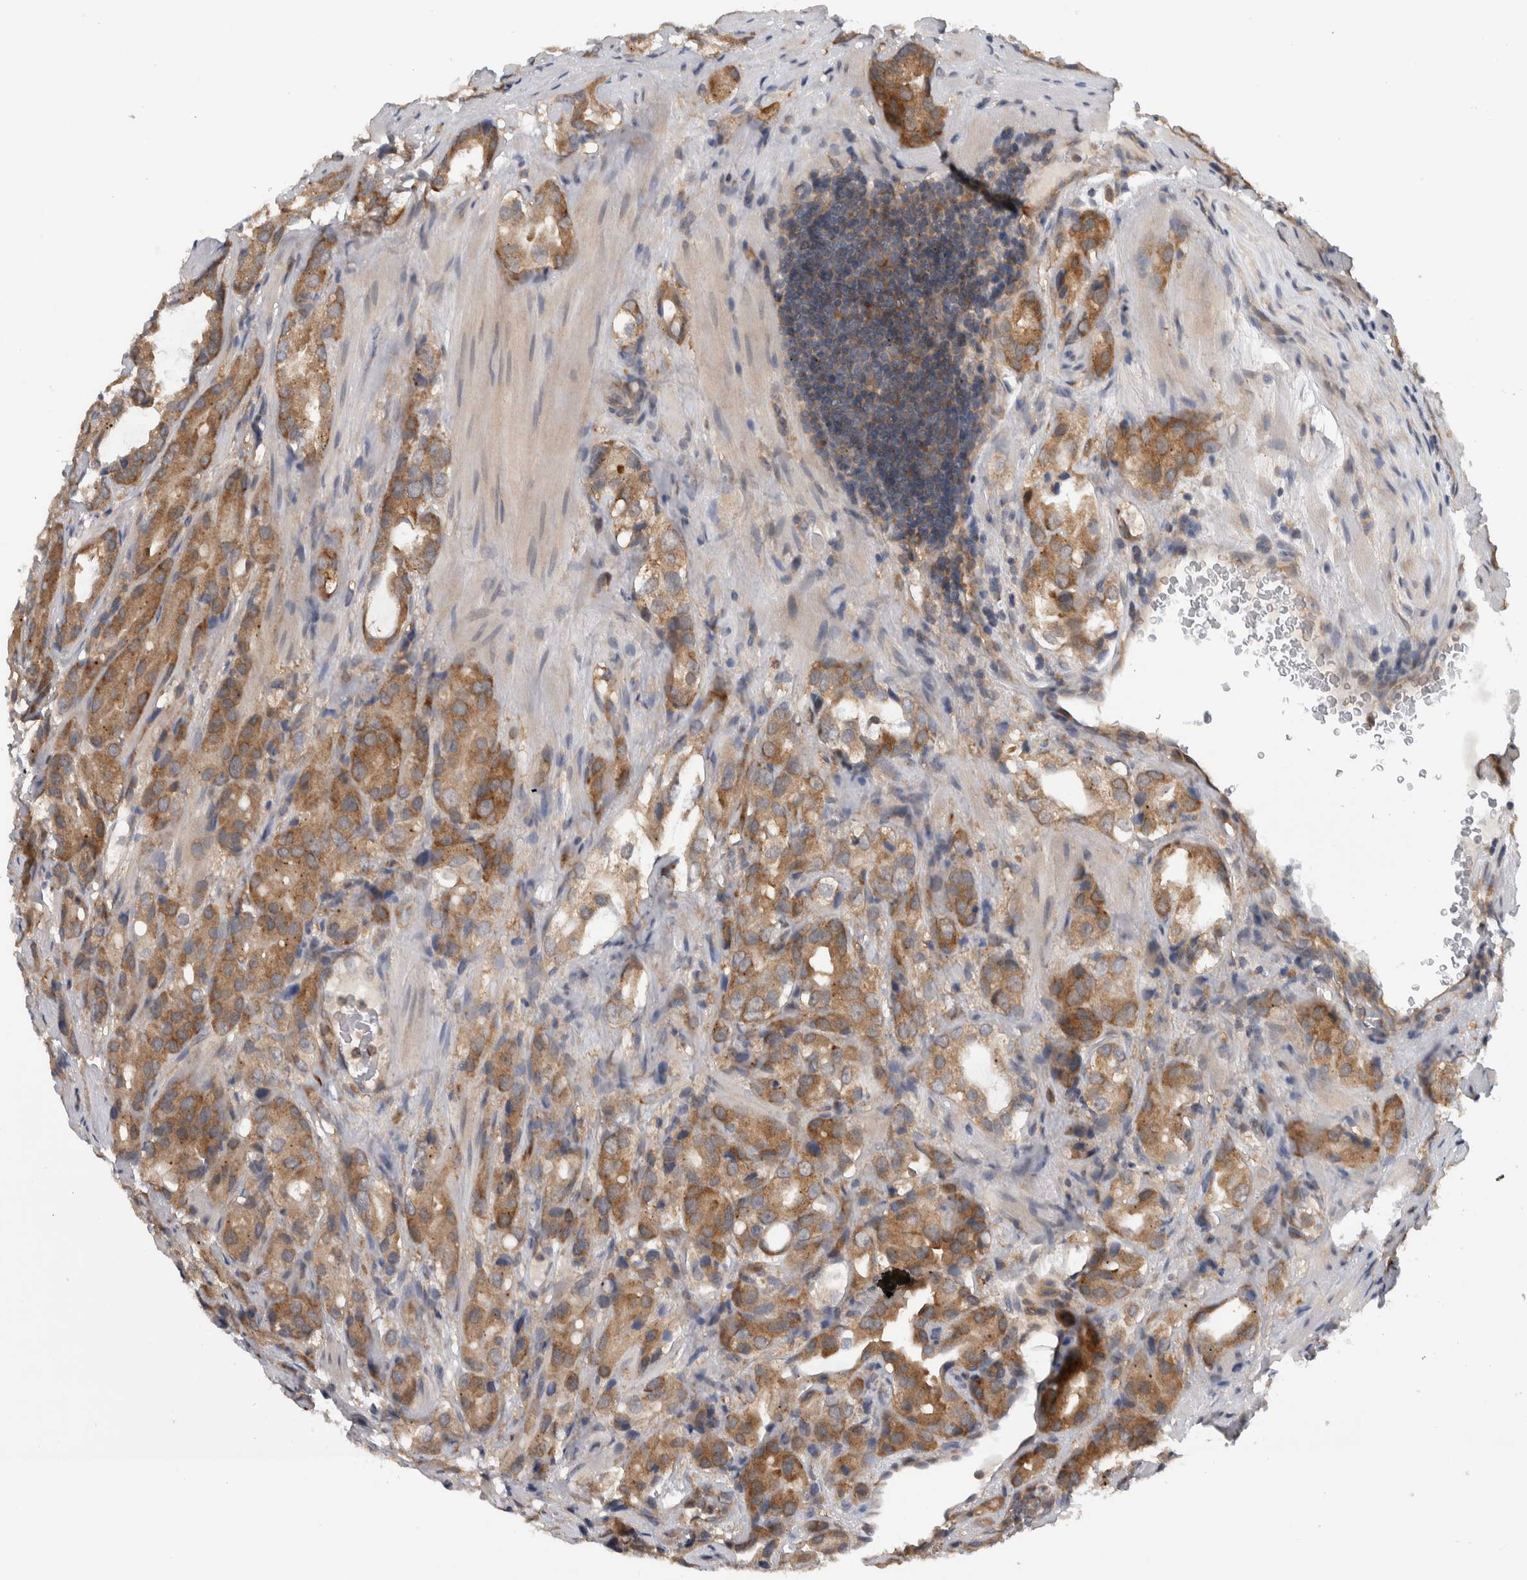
{"staining": {"intensity": "moderate", "quantity": ">75%", "location": "cytoplasmic/membranous"}, "tissue": "prostate cancer", "cell_type": "Tumor cells", "image_type": "cancer", "snomed": [{"axis": "morphology", "description": "Adenocarcinoma, High grade"}, {"axis": "topography", "description": "Prostate"}], "caption": "High-magnification brightfield microscopy of high-grade adenocarcinoma (prostate) stained with DAB (3,3'-diaminobenzidine) (brown) and counterstained with hematoxylin (blue). tumor cells exhibit moderate cytoplasmic/membranous staining is appreciated in about>75% of cells. (Stains: DAB (3,3'-diaminobenzidine) in brown, nuclei in blue, Microscopy: brightfield microscopy at high magnification).", "gene": "CCDC43", "patient": {"sex": "male", "age": 63}}